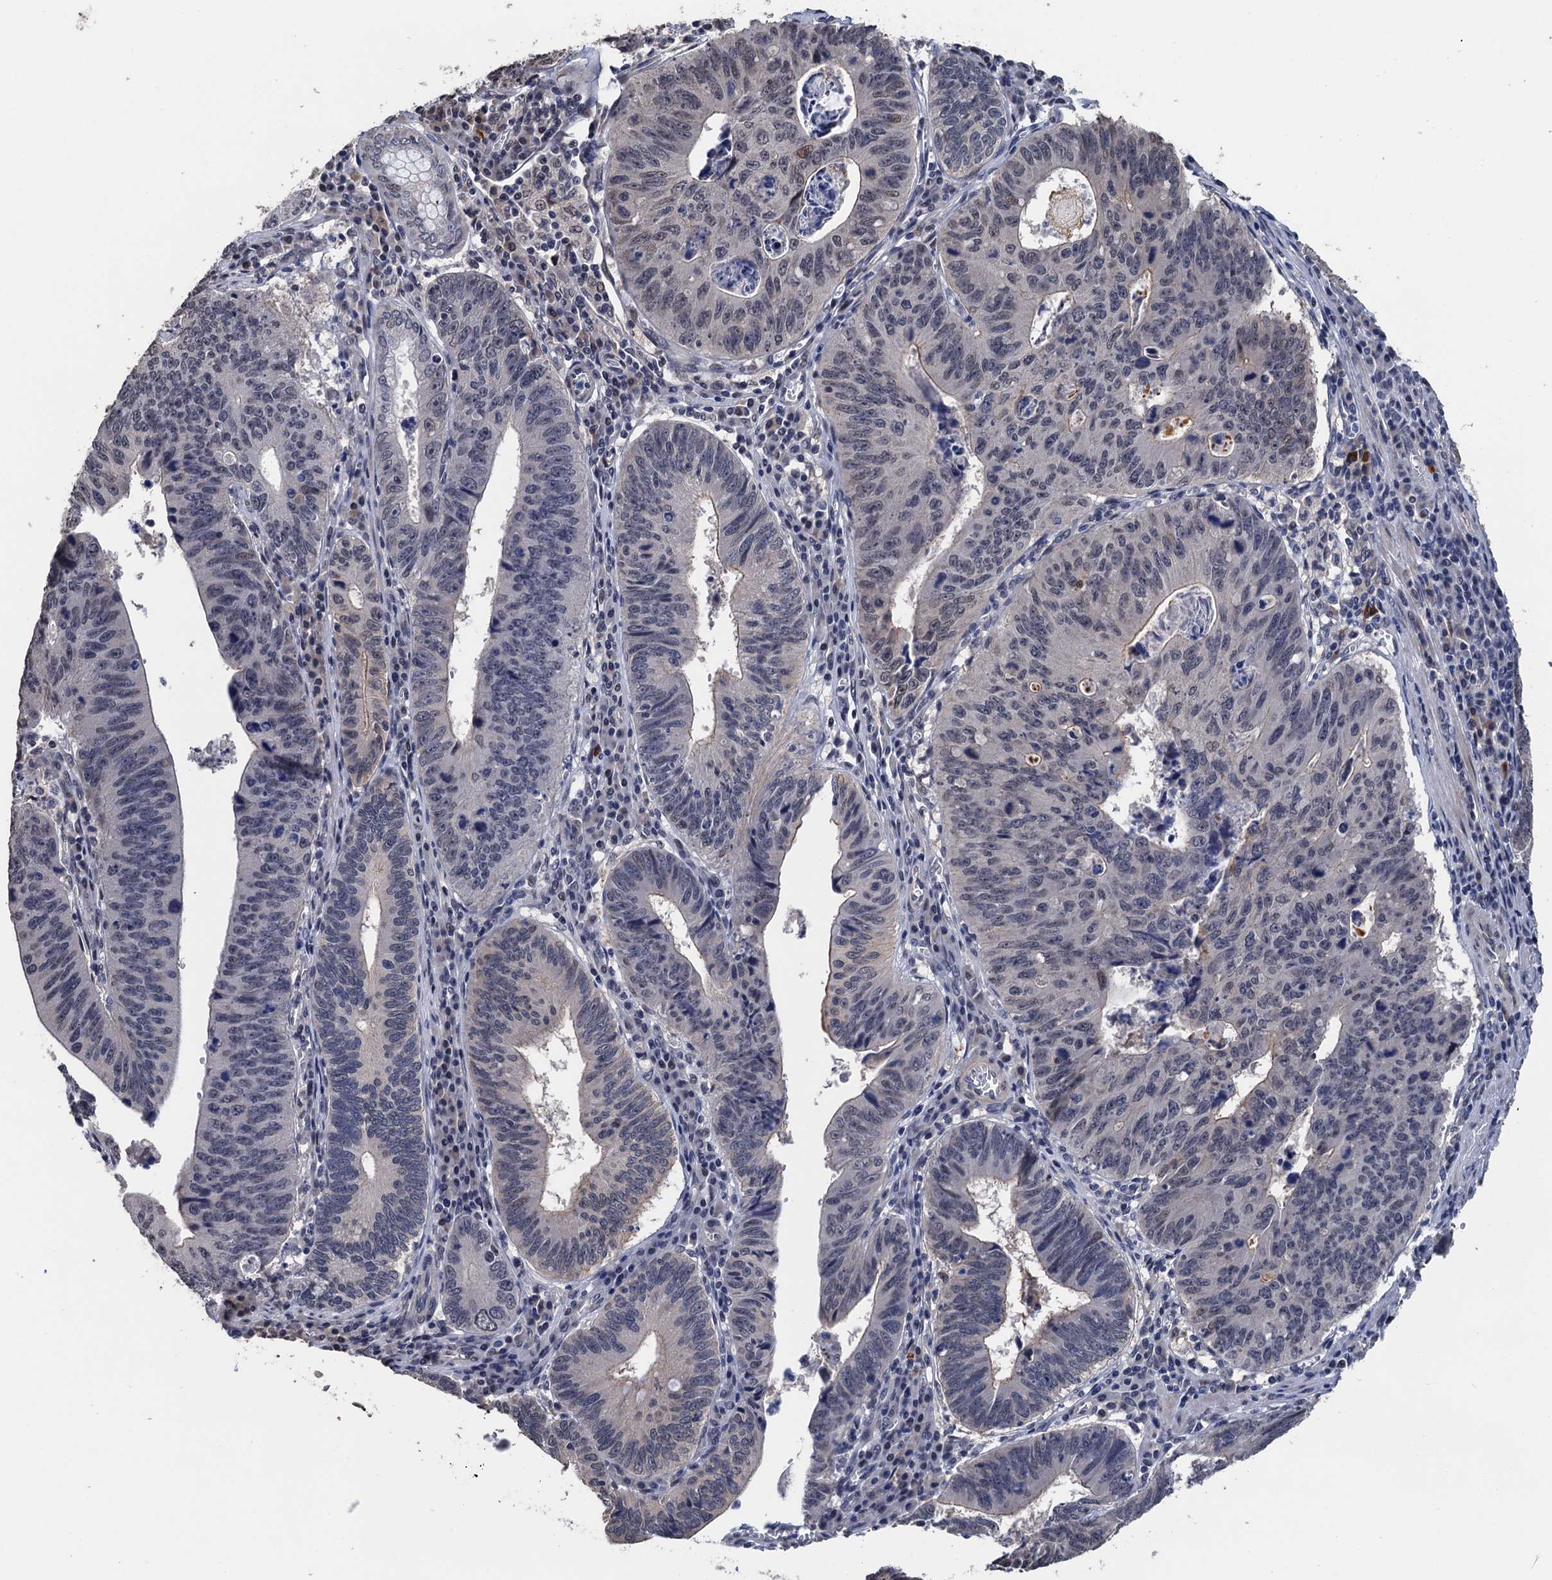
{"staining": {"intensity": "weak", "quantity": "<25%", "location": "cytoplasmic/membranous"}, "tissue": "stomach cancer", "cell_type": "Tumor cells", "image_type": "cancer", "snomed": [{"axis": "morphology", "description": "Adenocarcinoma, NOS"}, {"axis": "topography", "description": "Stomach"}], "caption": "A high-resolution image shows IHC staining of stomach cancer (adenocarcinoma), which demonstrates no significant expression in tumor cells.", "gene": "ART5", "patient": {"sex": "male", "age": 59}}